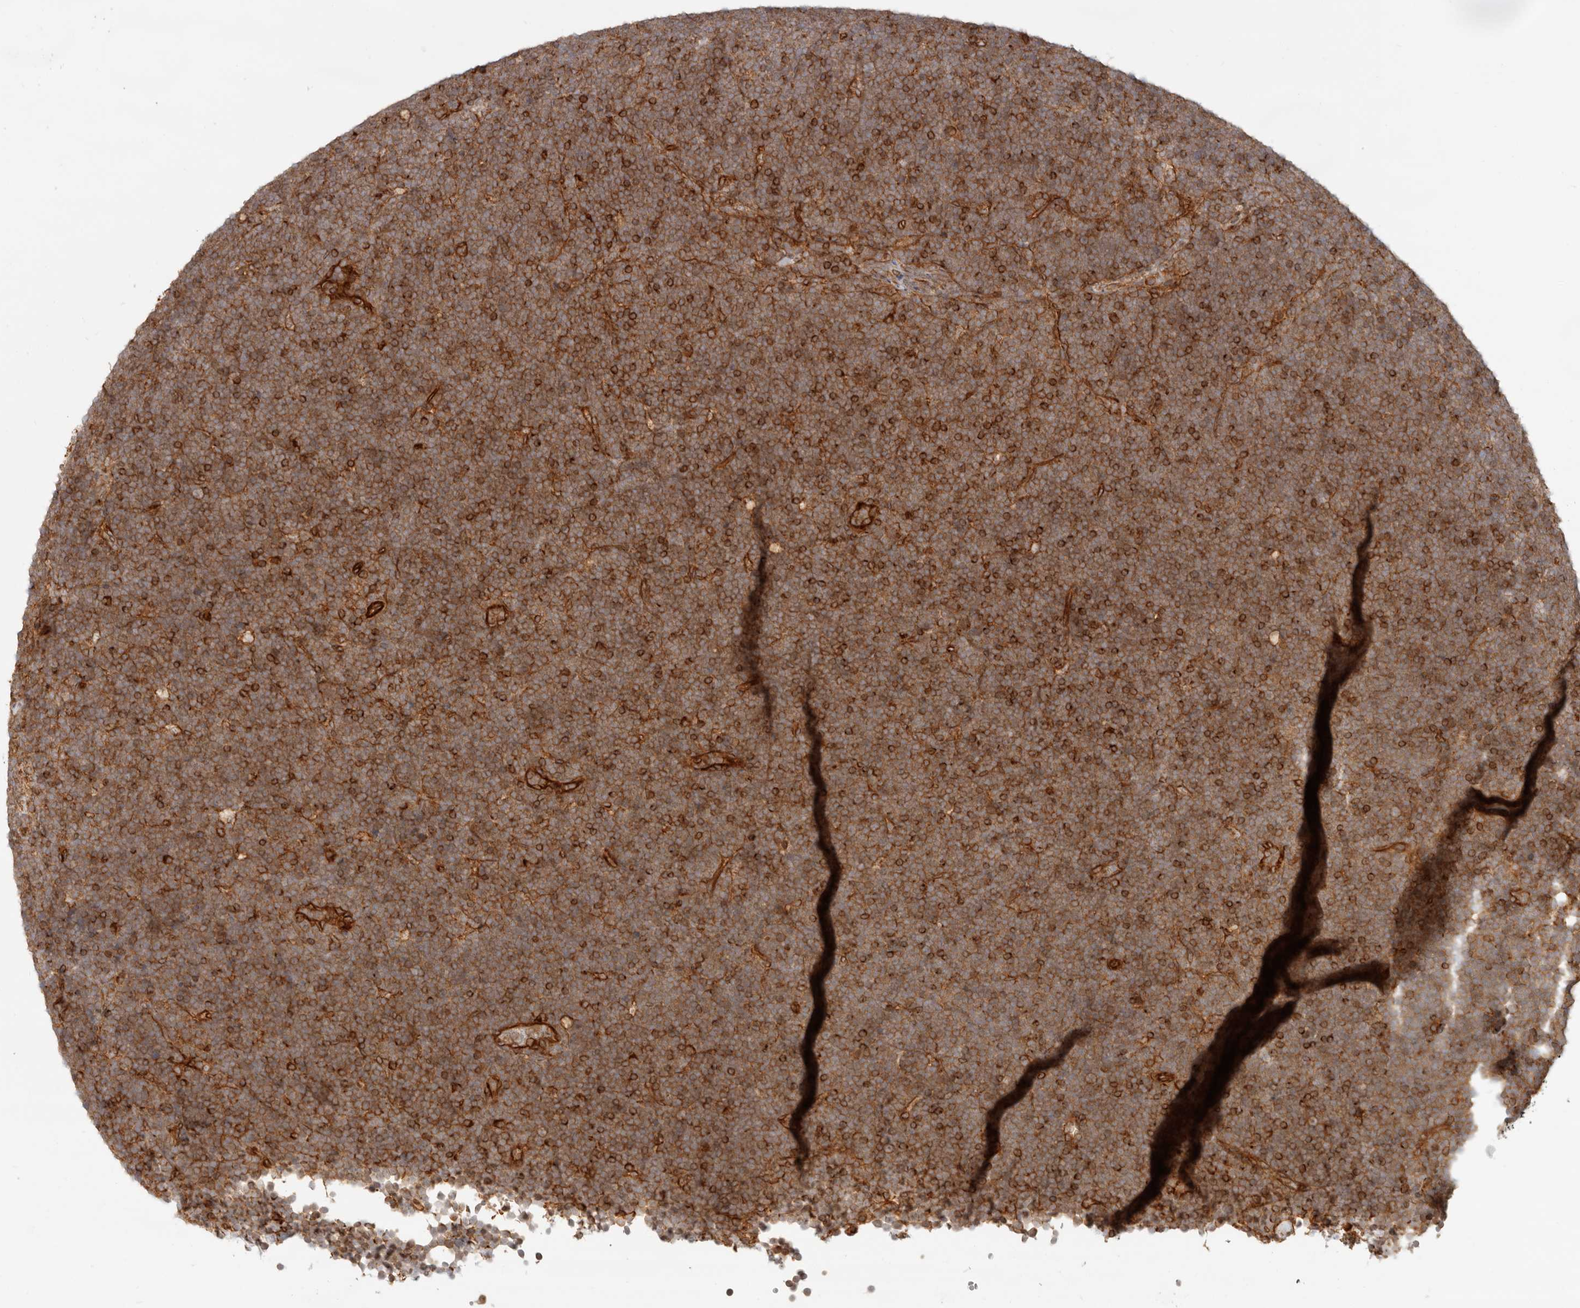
{"staining": {"intensity": "moderate", "quantity": ">75%", "location": "cytoplasmic/membranous"}, "tissue": "lymphoma", "cell_type": "Tumor cells", "image_type": "cancer", "snomed": [{"axis": "morphology", "description": "Malignant lymphoma, non-Hodgkin's type, High grade"}, {"axis": "topography", "description": "Lymph node"}], "caption": "Immunohistochemistry image of neoplastic tissue: high-grade malignant lymphoma, non-Hodgkin's type stained using immunohistochemistry (IHC) reveals medium levels of moderate protein expression localized specifically in the cytoplasmic/membranous of tumor cells, appearing as a cytoplasmic/membranous brown color.", "gene": "UFSP1", "patient": {"sex": "male", "age": 13}}